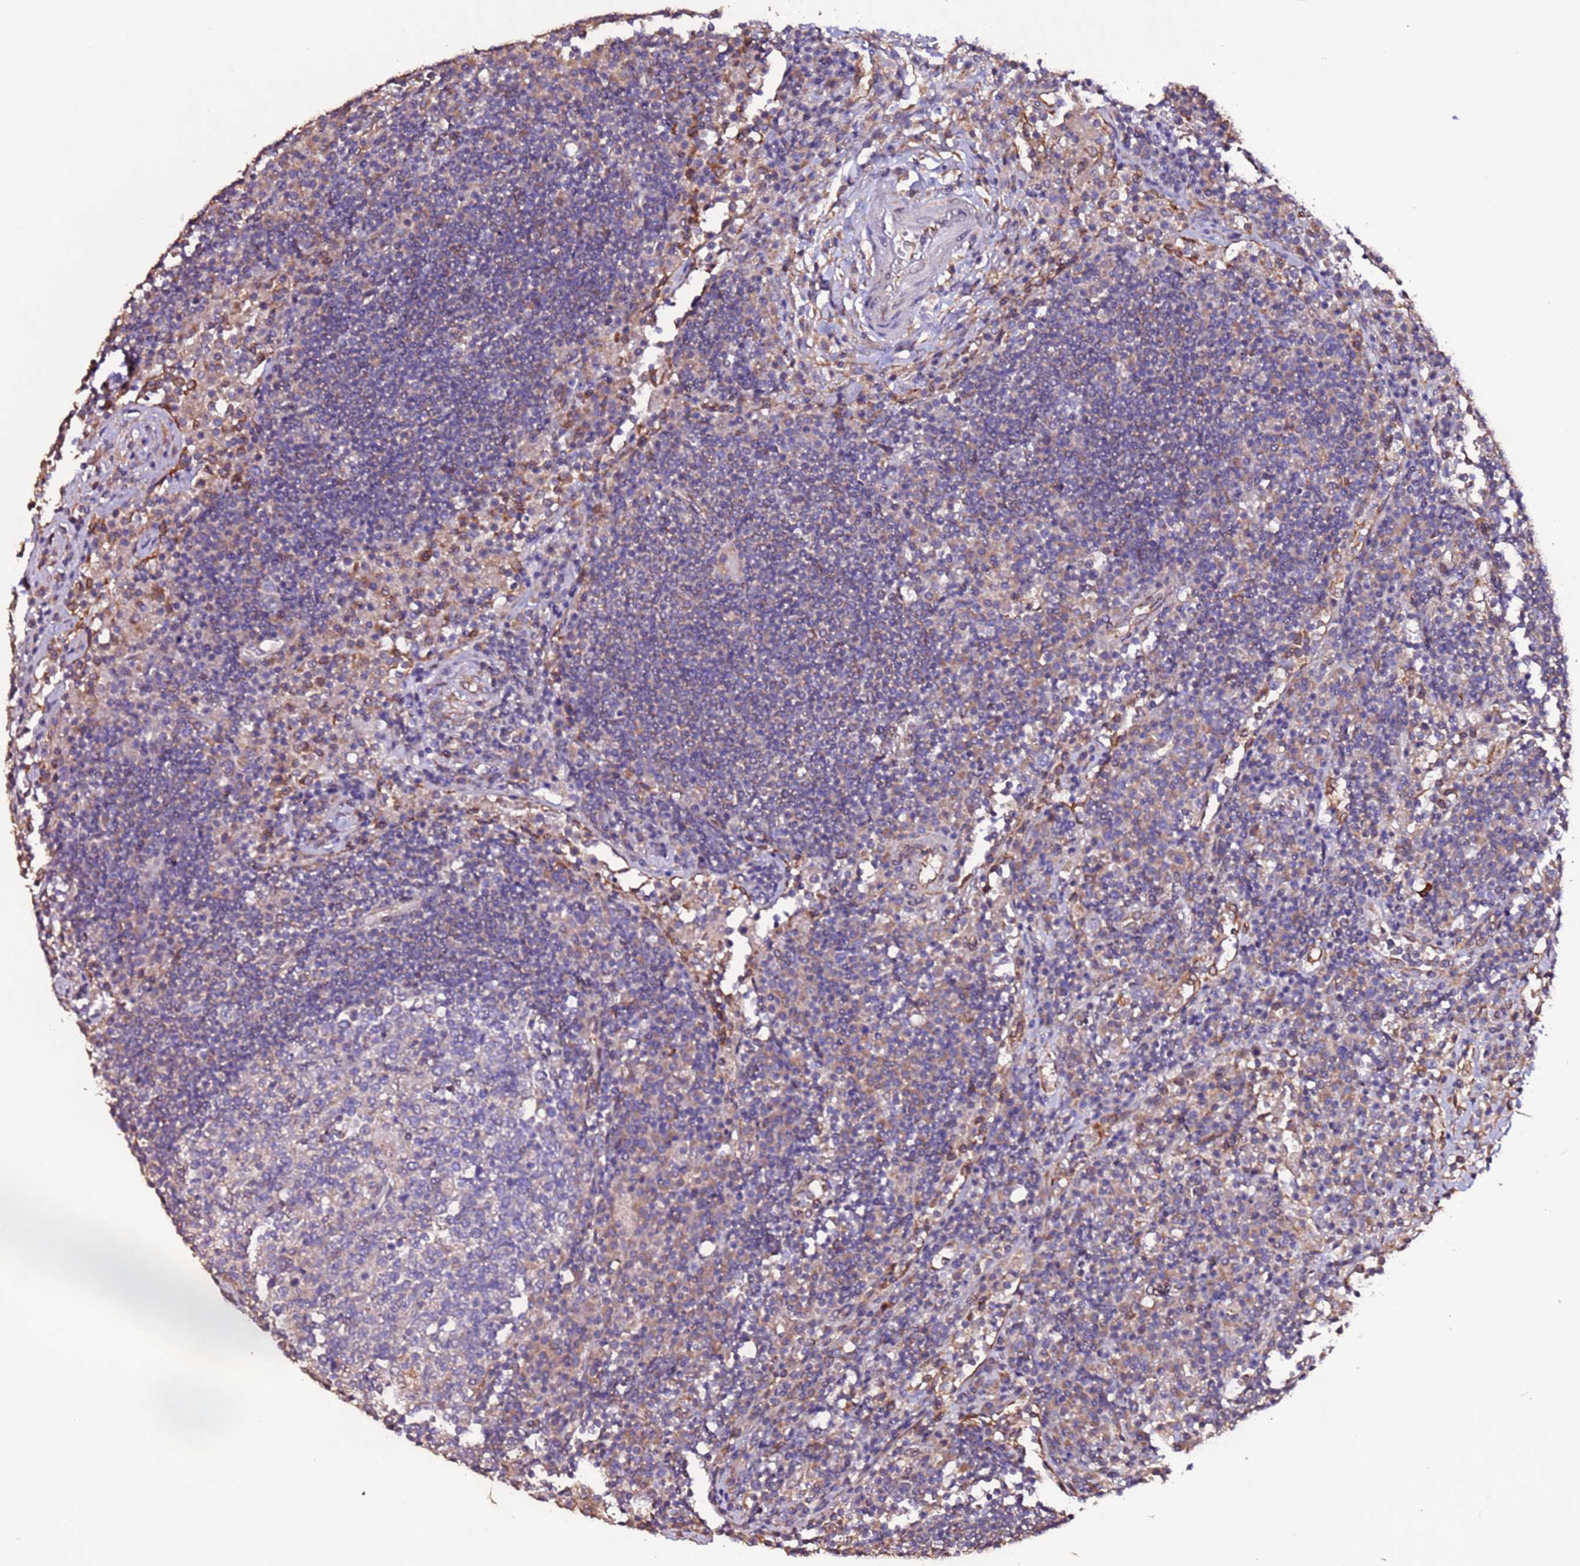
{"staining": {"intensity": "negative", "quantity": "none", "location": "none"}, "tissue": "lymph node", "cell_type": "Germinal center cells", "image_type": "normal", "snomed": [{"axis": "morphology", "description": "Normal tissue, NOS"}, {"axis": "topography", "description": "Lymph node"}], "caption": "An immunohistochemistry micrograph of unremarkable lymph node is shown. There is no staining in germinal center cells of lymph node.", "gene": "SLC41A3", "patient": {"sex": "female", "age": 53}}